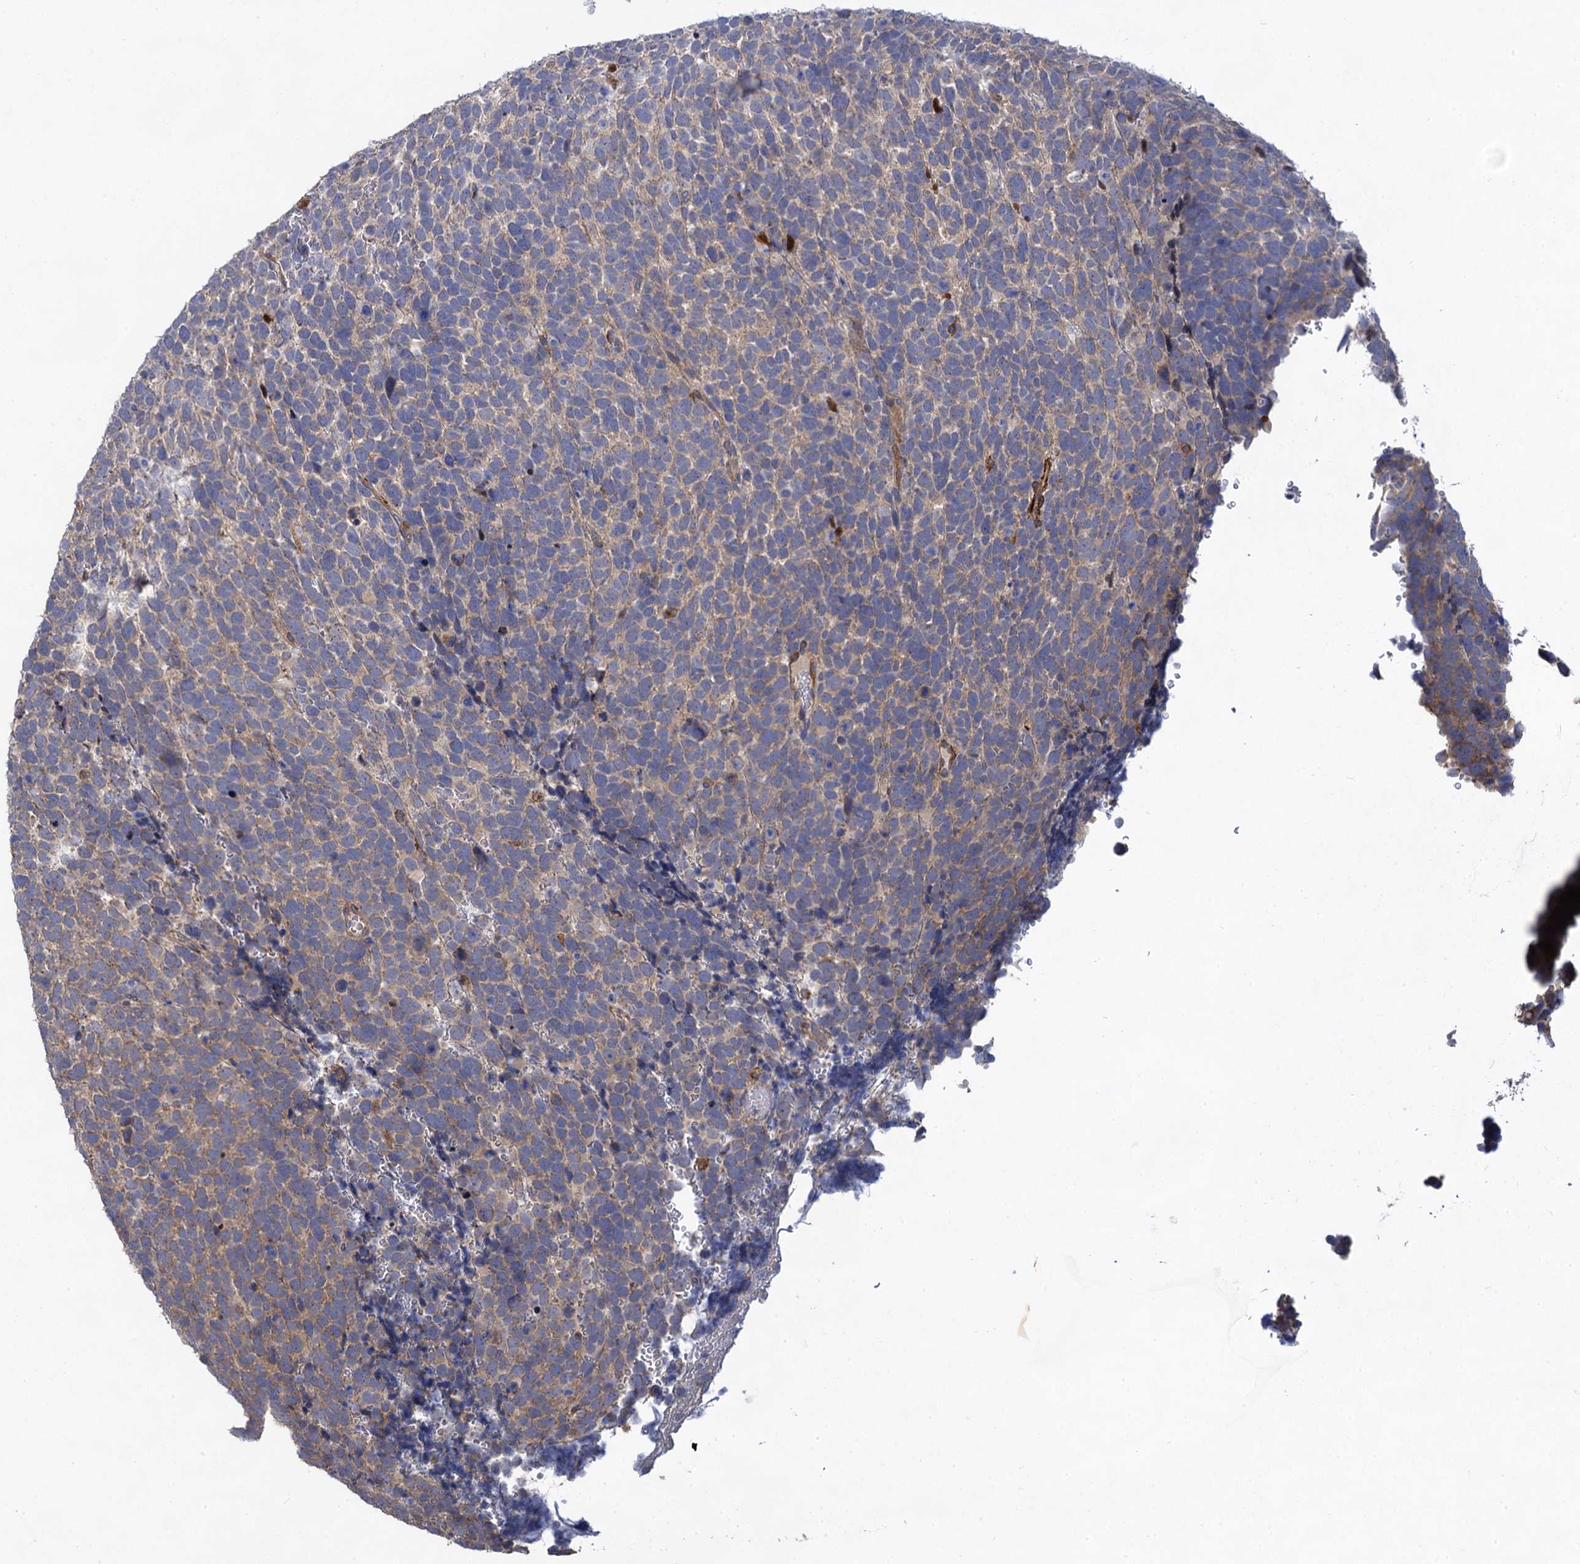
{"staining": {"intensity": "weak", "quantity": "25%-75%", "location": "cytoplasmic/membranous"}, "tissue": "urothelial cancer", "cell_type": "Tumor cells", "image_type": "cancer", "snomed": [{"axis": "morphology", "description": "Urothelial carcinoma, High grade"}, {"axis": "topography", "description": "Urinary bladder"}], "caption": "Immunohistochemical staining of human urothelial cancer demonstrates low levels of weak cytoplasmic/membranous protein positivity in approximately 25%-75% of tumor cells.", "gene": "WDR88", "patient": {"sex": "female", "age": 82}}